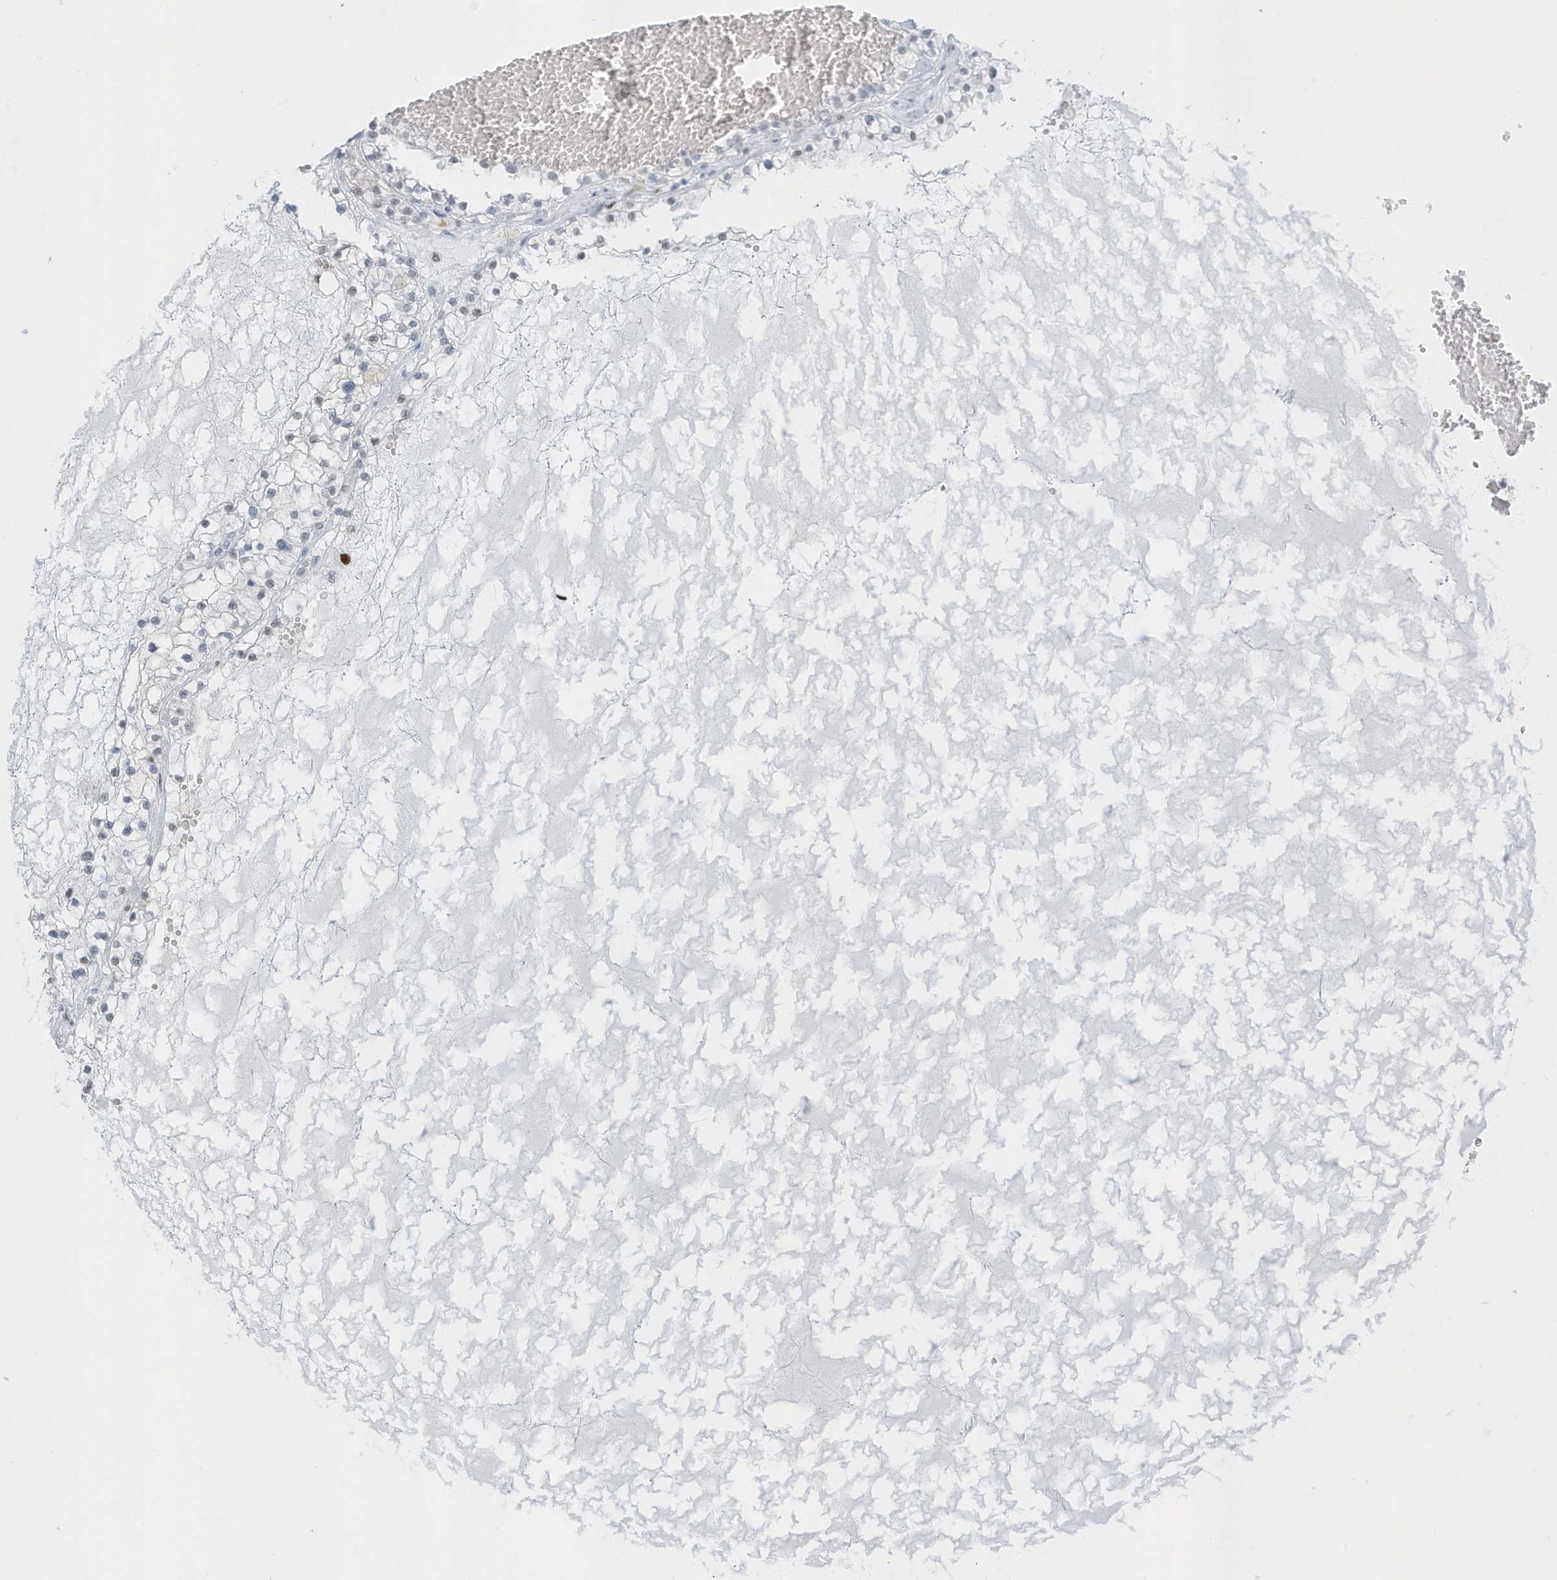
{"staining": {"intensity": "negative", "quantity": "none", "location": "none"}, "tissue": "renal cancer", "cell_type": "Tumor cells", "image_type": "cancer", "snomed": [{"axis": "morphology", "description": "Normal tissue, NOS"}, {"axis": "morphology", "description": "Adenocarcinoma, NOS"}, {"axis": "topography", "description": "Kidney"}], "caption": "This is a image of immunohistochemistry staining of renal cancer (adenocarcinoma), which shows no staining in tumor cells.", "gene": "SMIM34", "patient": {"sex": "male", "age": 68}}